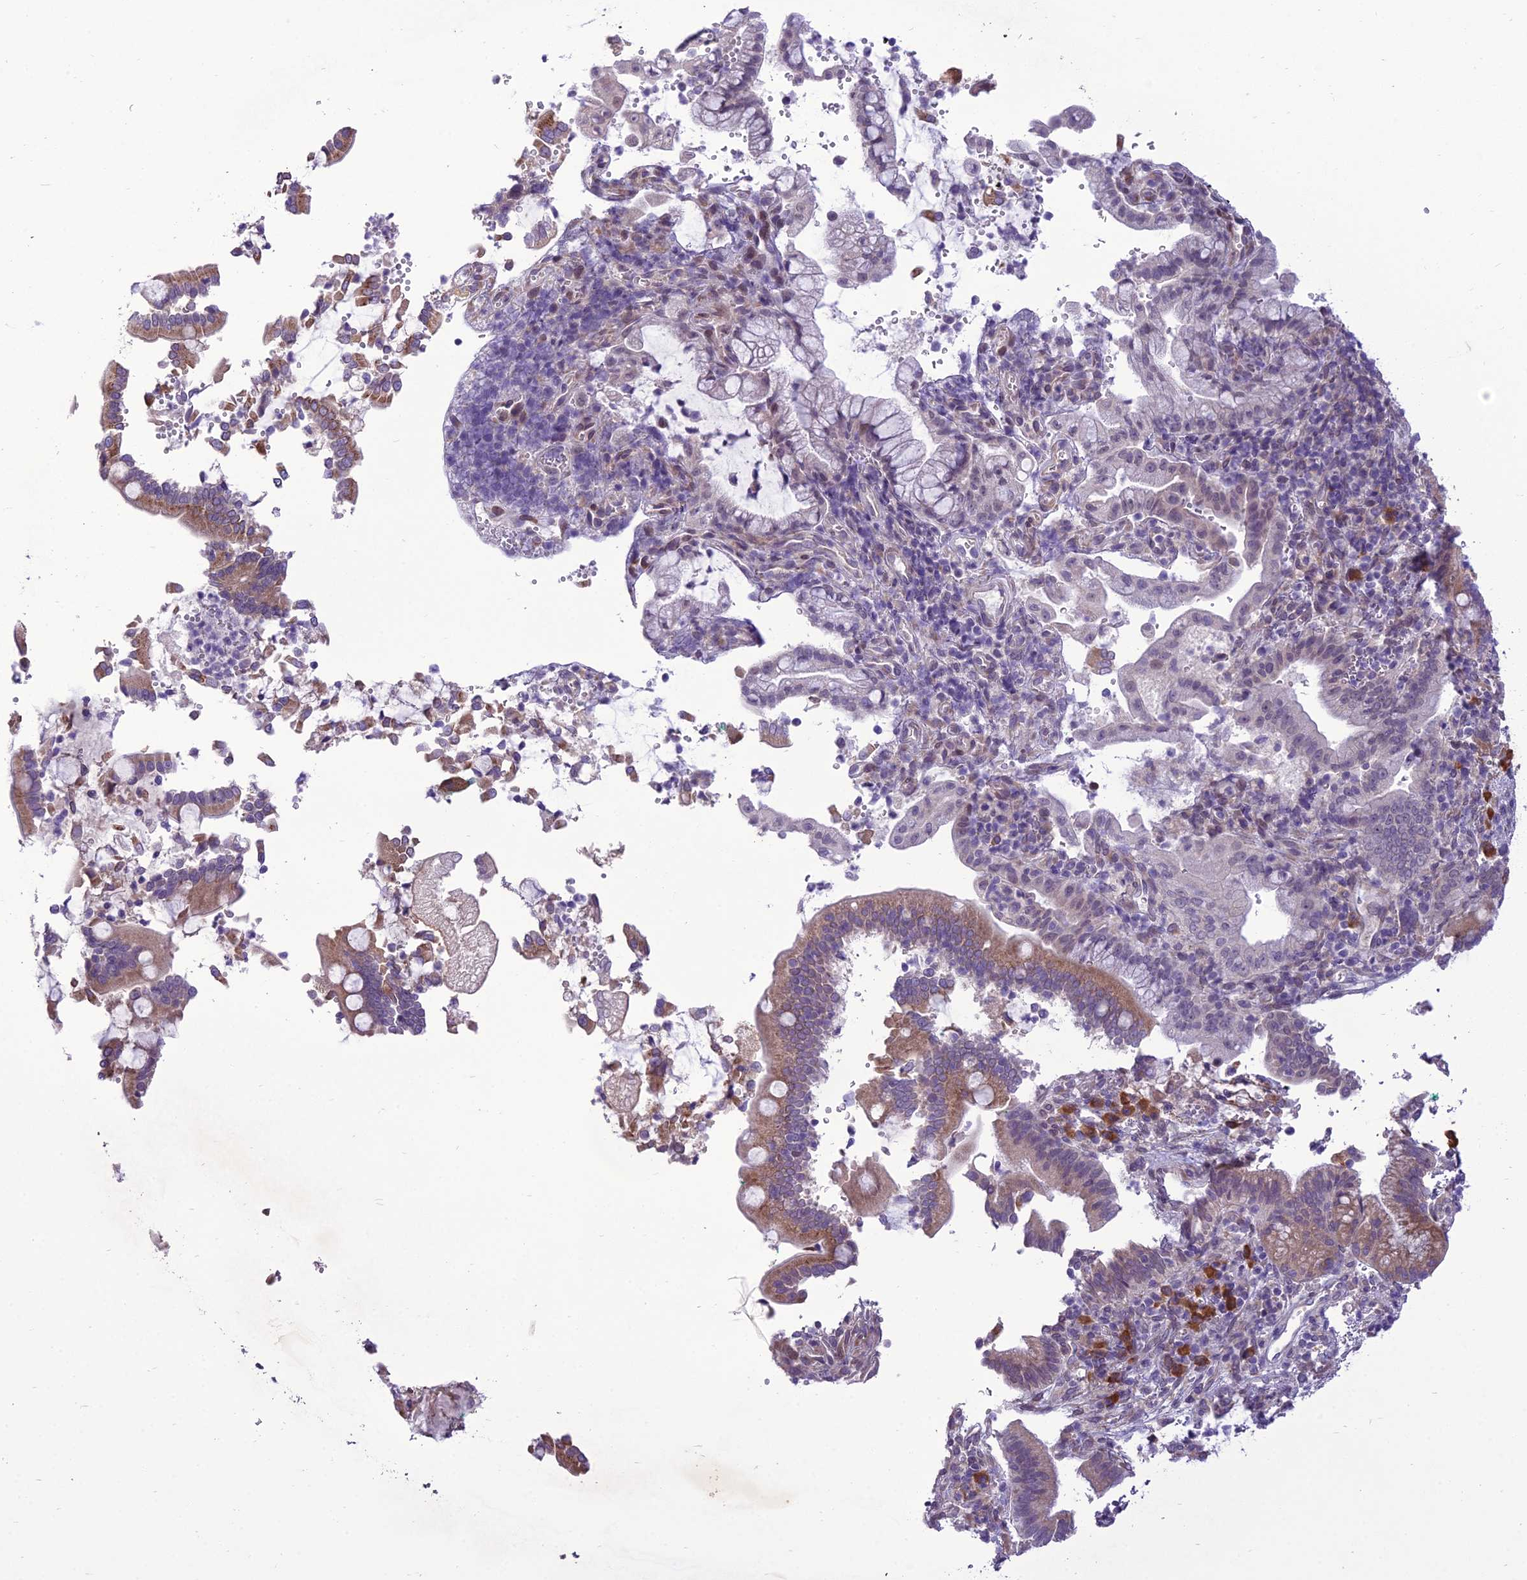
{"staining": {"intensity": "moderate", "quantity": "25%-75%", "location": "cytoplasmic/membranous"}, "tissue": "pancreatic cancer", "cell_type": "Tumor cells", "image_type": "cancer", "snomed": [{"axis": "morphology", "description": "Normal tissue, NOS"}, {"axis": "morphology", "description": "Adenocarcinoma, NOS"}, {"axis": "topography", "description": "Pancreas"}], "caption": "IHC of human adenocarcinoma (pancreatic) displays medium levels of moderate cytoplasmic/membranous staining in about 25%-75% of tumor cells.", "gene": "NEURL2", "patient": {"sex": "female", "age": 55}}